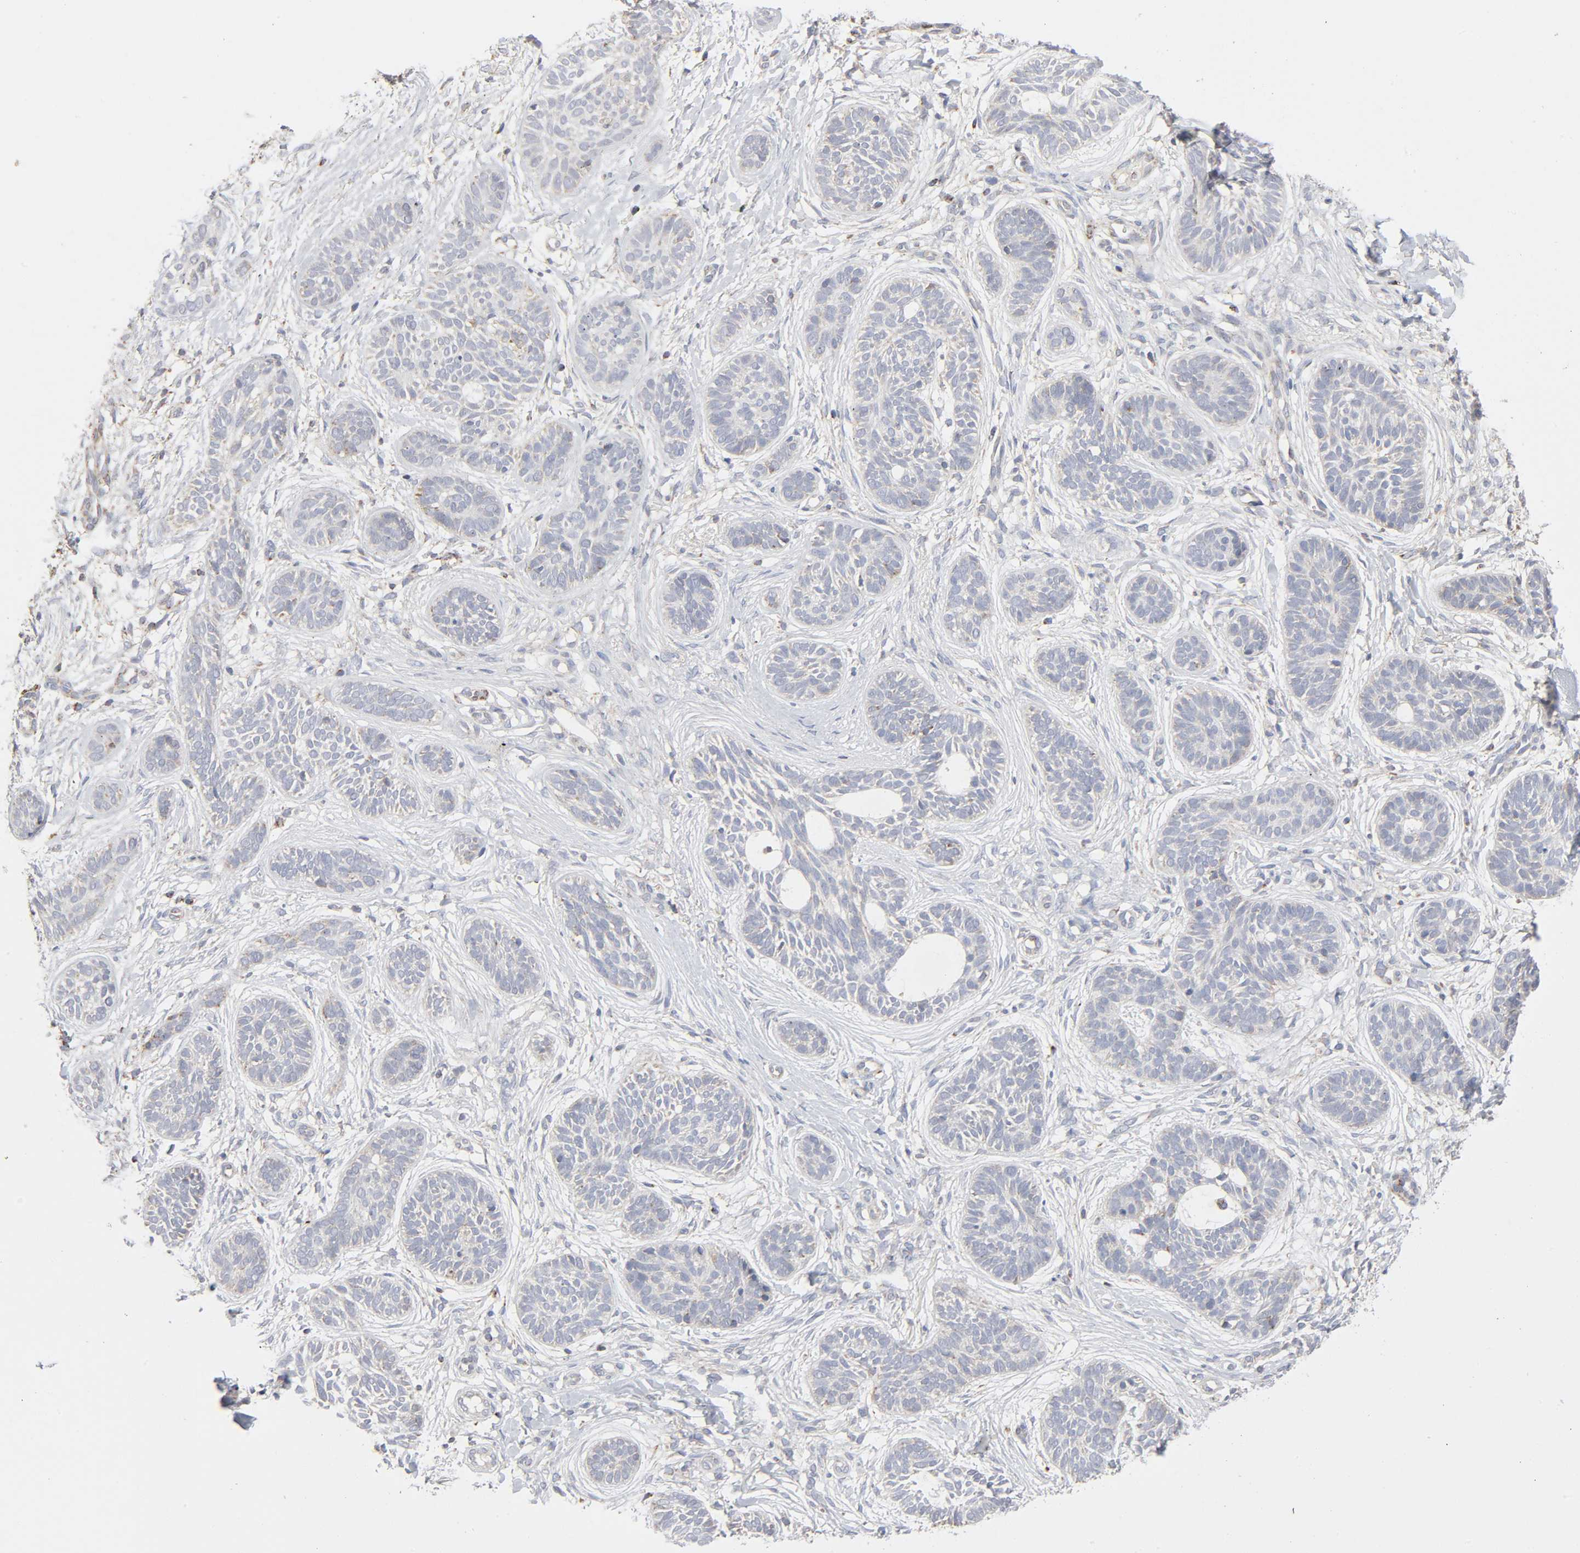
{"staining": {"intensity": "weak", "quantity": "<25%", "location": "cytoplasmic/membranous"}, "tissue": "skin cancer", "cell_type": "Tumor cells", "image_type": "cancer", "snomed": [{"axis": "morphology", "description": "Normal tissue, NOS"}, {"axis": "morphology", "description": "Basal cell carcinoma"}, {"axis": "topography", "description": "Skin"}], "caption": "Immunohistochemical staining of basal cell carcinoma (skin) shows no significant positivity in tumor cells.", "gene": "SYT16", "patient": {"sex": "male", "age": 63}}